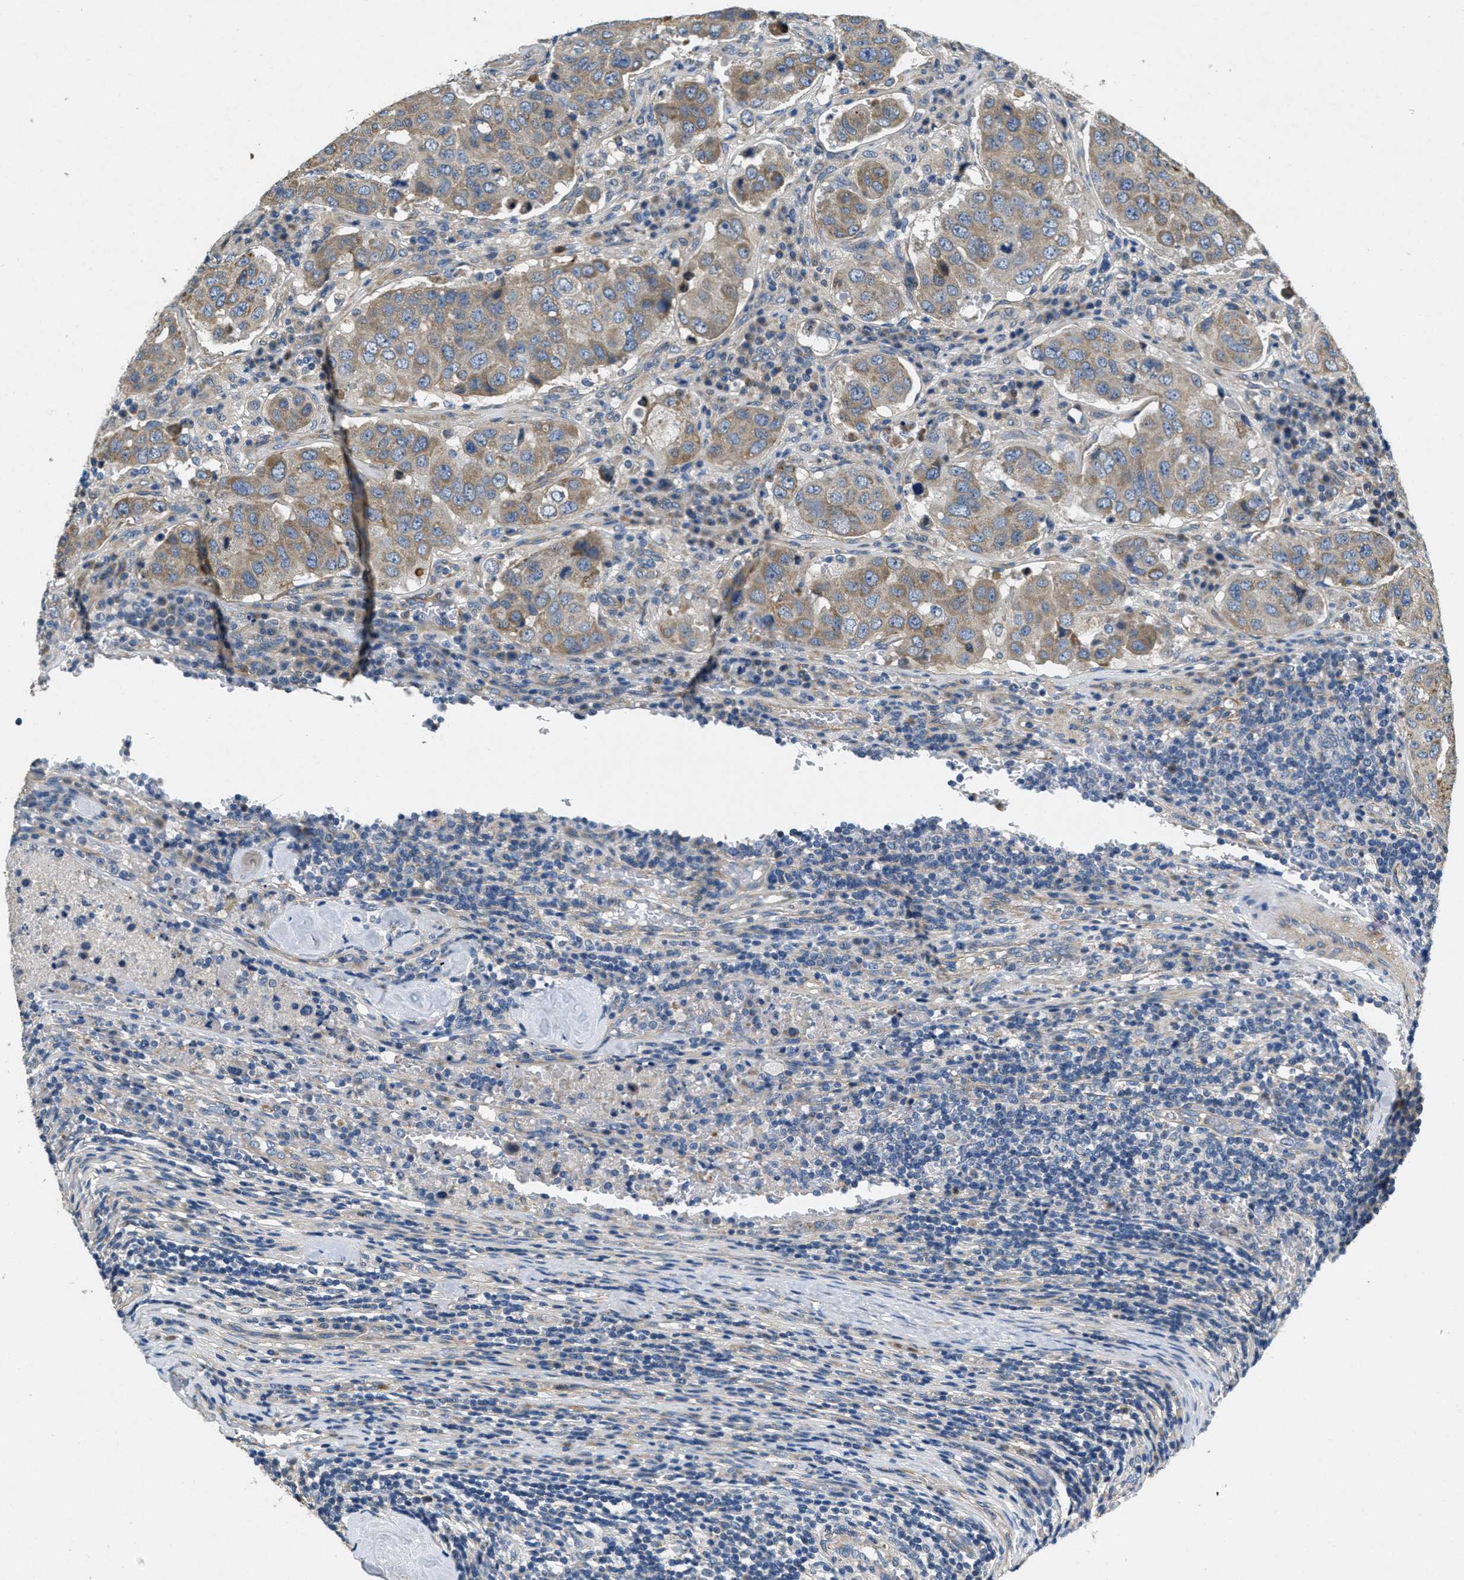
{"staining": {"intensity": "moderate", "quantity": "<25%", "location": "cytoplasmic/membranous"}, "tissue": "urothelial cancer", "cell_type": "Tumor cells", "image_type": "cancer", "snomed": [{"axis": "morphology", "description": "Urothelial carcinoma, High grade"}, {"axis": "topography", "description": "Lymph node"}, {"axis": "topography", "description": "Urinary bladder"}], "caption": "Protein expression analysis of urothelial cancer exhibits moderate cytoplasmic/membranous staining in about <25% of tumor cells.", "gene": "TOMM70", "patient": {"sex": "male", "age": 51}}